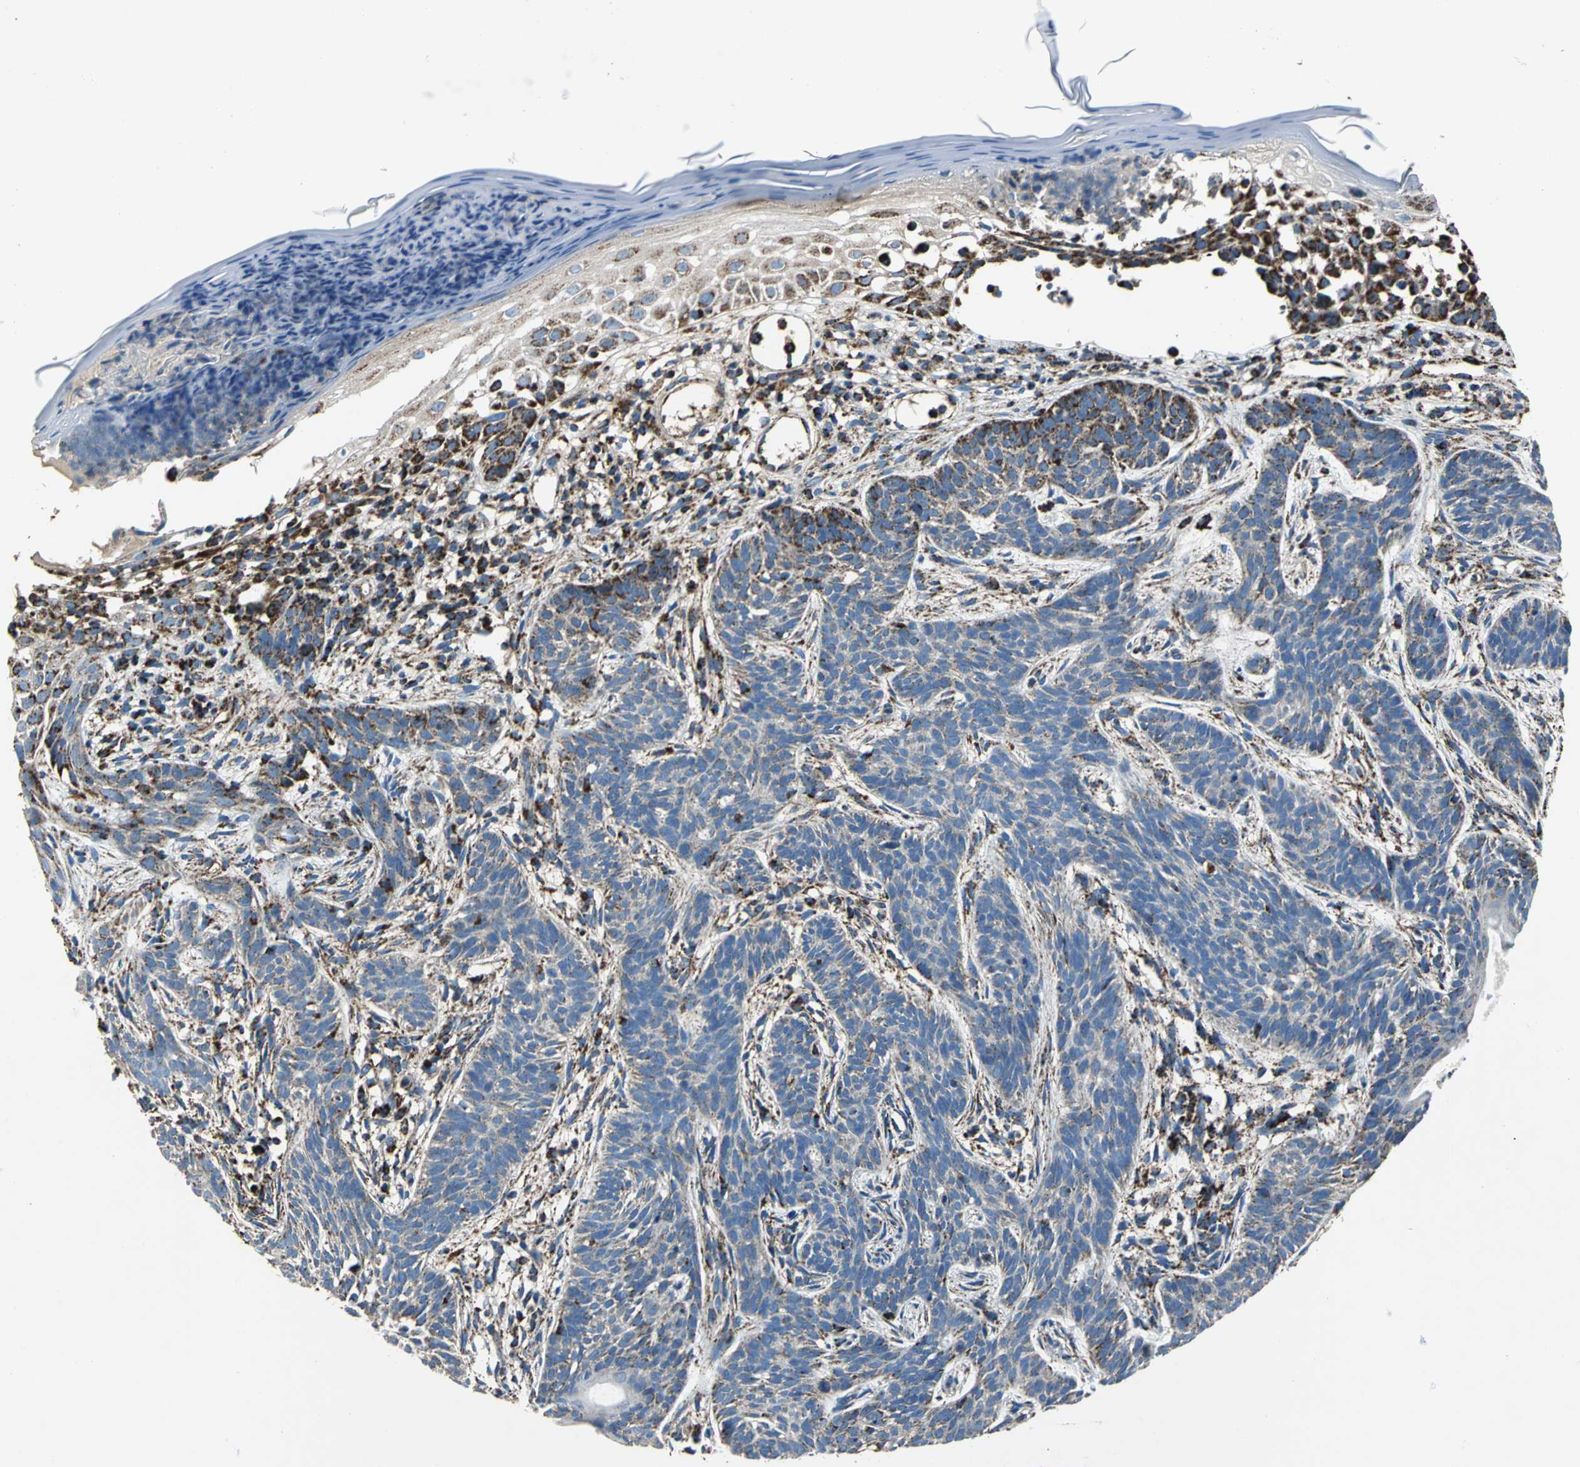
{"staining": {"intensity": "strong", "quantity": "<25%", "location": "cytoplasmic/membranous"}, "tissue": "skin cancer", "cell_type": "Tumor cells", "image_type": "cancer", "snomed": [{"axis": "morphology", "description": "Normal tissue, NOS"}, {"axis": "morphology", "description": "Basal cell carcinoma"}, {"axis": "topography", "description": "Skin"}], "caption": "Strong cytoplasmic/membranous protein expression is present in approximately <25% of tumor cells in skin cancer. (DAB IHC with brightfield microscopy, high magnification).", "gene": "ECH1", "patient": {"sex": "female", "age": 69}}